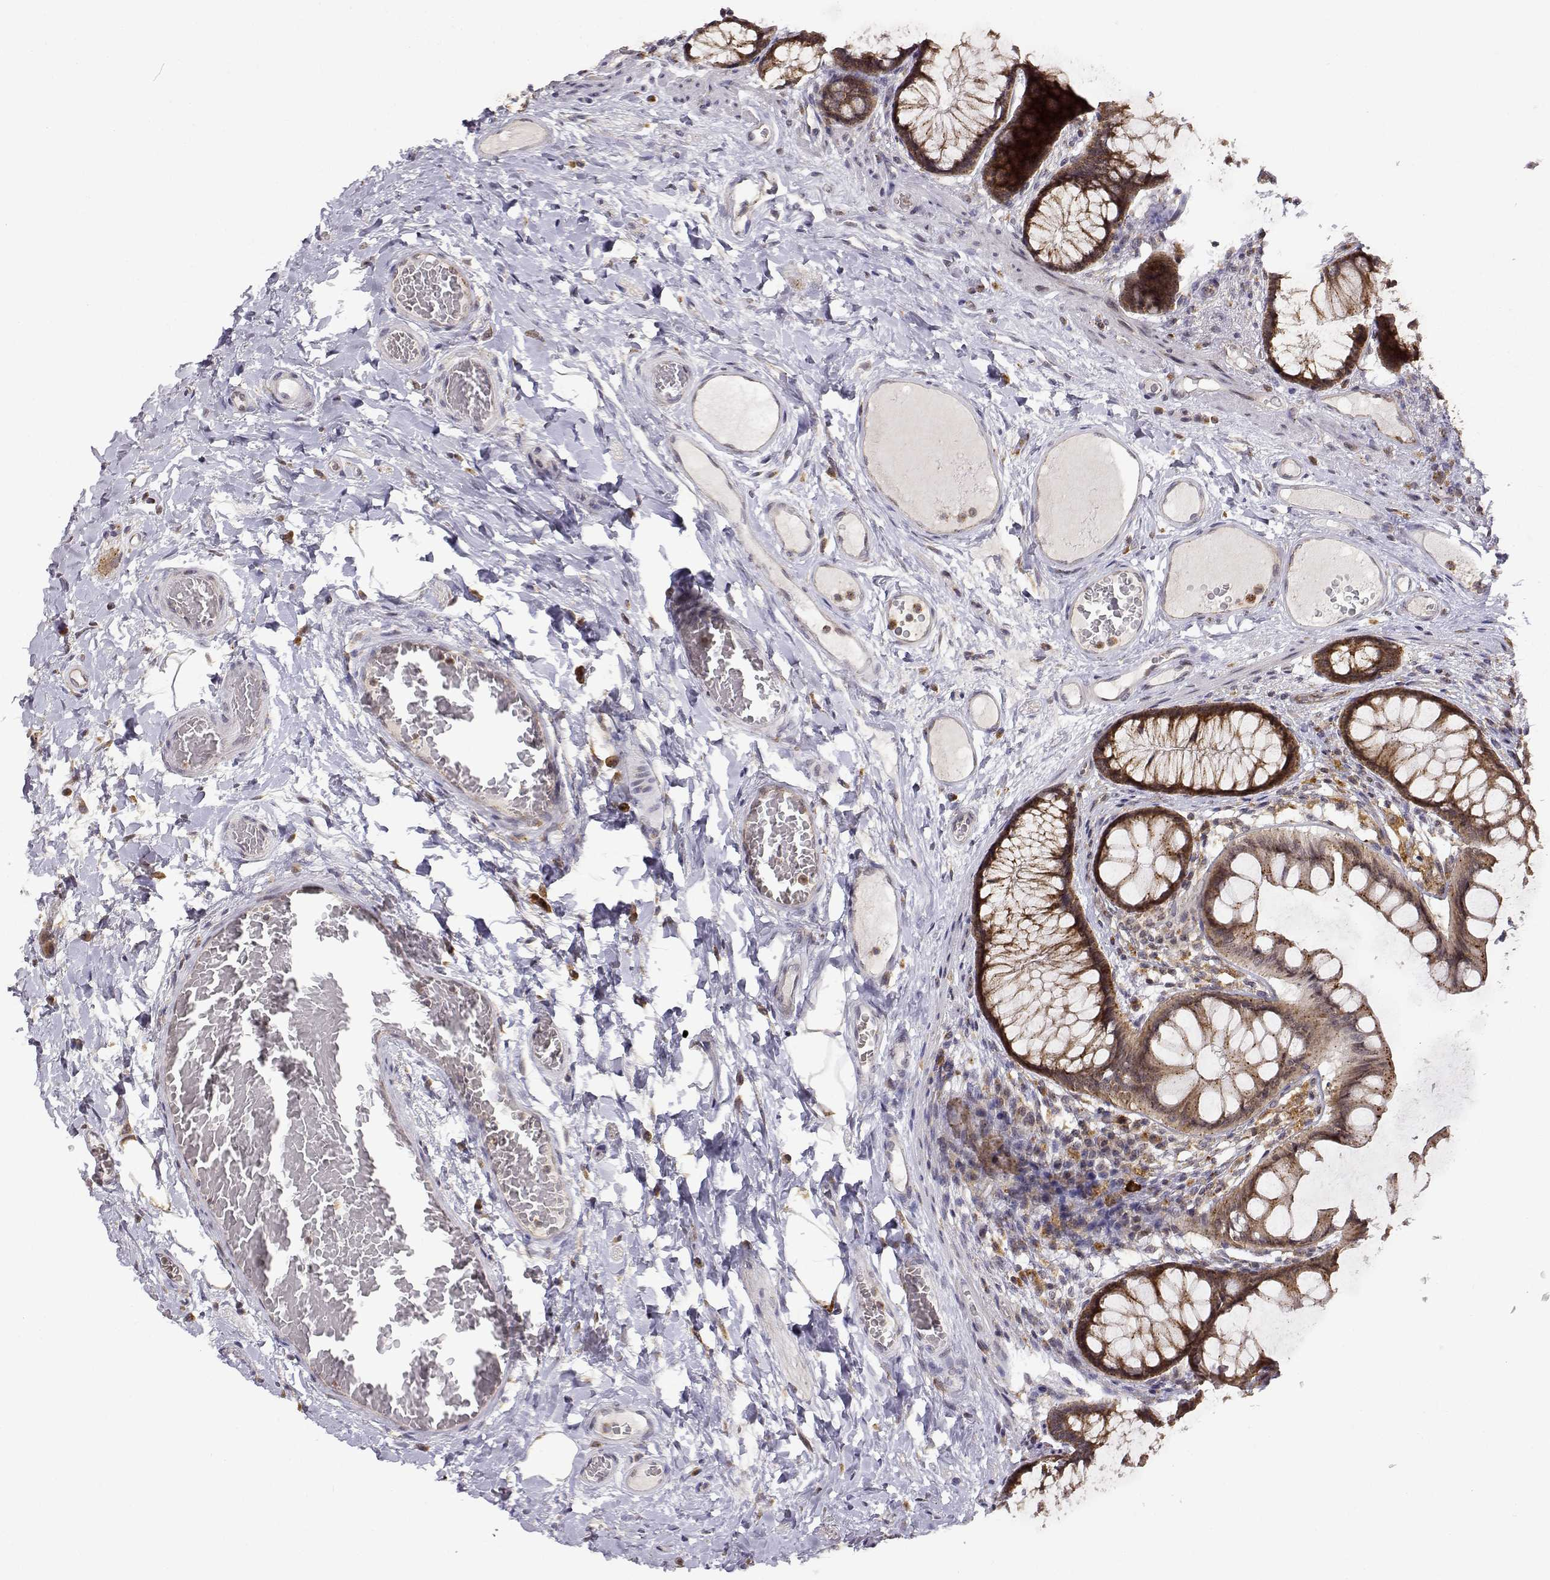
{"staining": {"intensity": "negative", "quantity": "none", "location": "none"}, "tissue": "colon", "cell_type": "Endothelial cells", "image_type": "normal", "snomed": [{"axis": "morphology", "description": "Normal tissue, NOS"}, {"axis": "topography", "description": "Colon"}], "caption": "An immunohistochemistry (IHC) photomicrograph of unremarkable colon is shown. There is no staining in endothelial cells of colon. Brightfield microscopy of immunohistochemistry stained with DAB (3,3'-diaminobenzidine) (brown) and hematoxylin (blue), captured at high magnification.", "gene": "RNF13", "patient": {"sex": "female", "age": 65}}